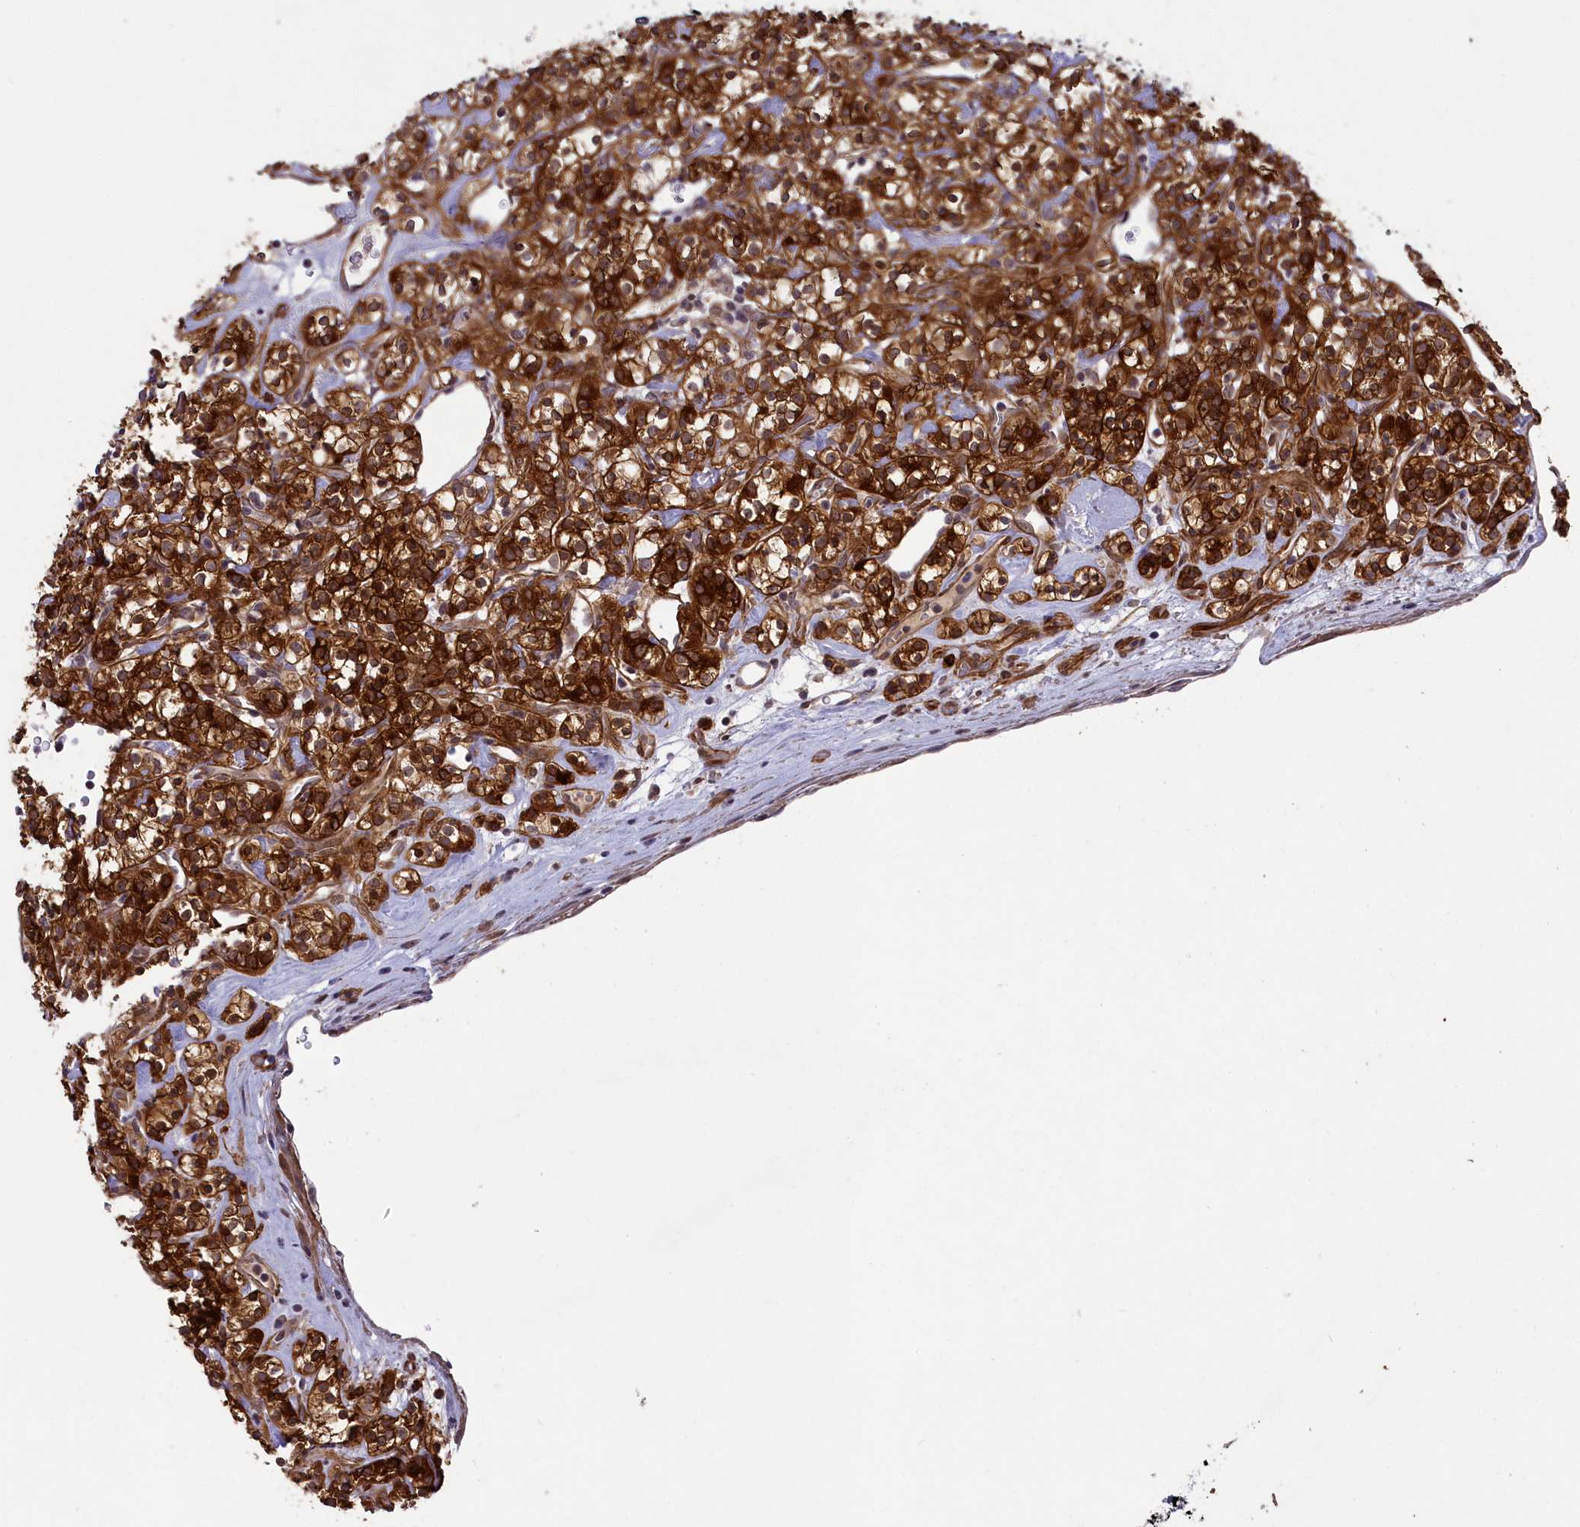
{"staining": {"intensity": "strong", "quantity": ">75%", "location": "cytoplasmic/membranous"}, "tissue": "renal cancer", "cell_type": "Tumor cells", "image_type": "cancer", "snomed": [{"axis": "morphology", "description": "Adenocarcinoma, NOS"}, {"axis": "topography", "description": "Kidney"}], "caption": "The image displays staining of adenocarcinoma (renal), revealing strong cytoplasmic/membranous protein expression (brown color) within tumor cells.", "gene": "TNS1", "patient": {"sex": "male", "age": 77}}